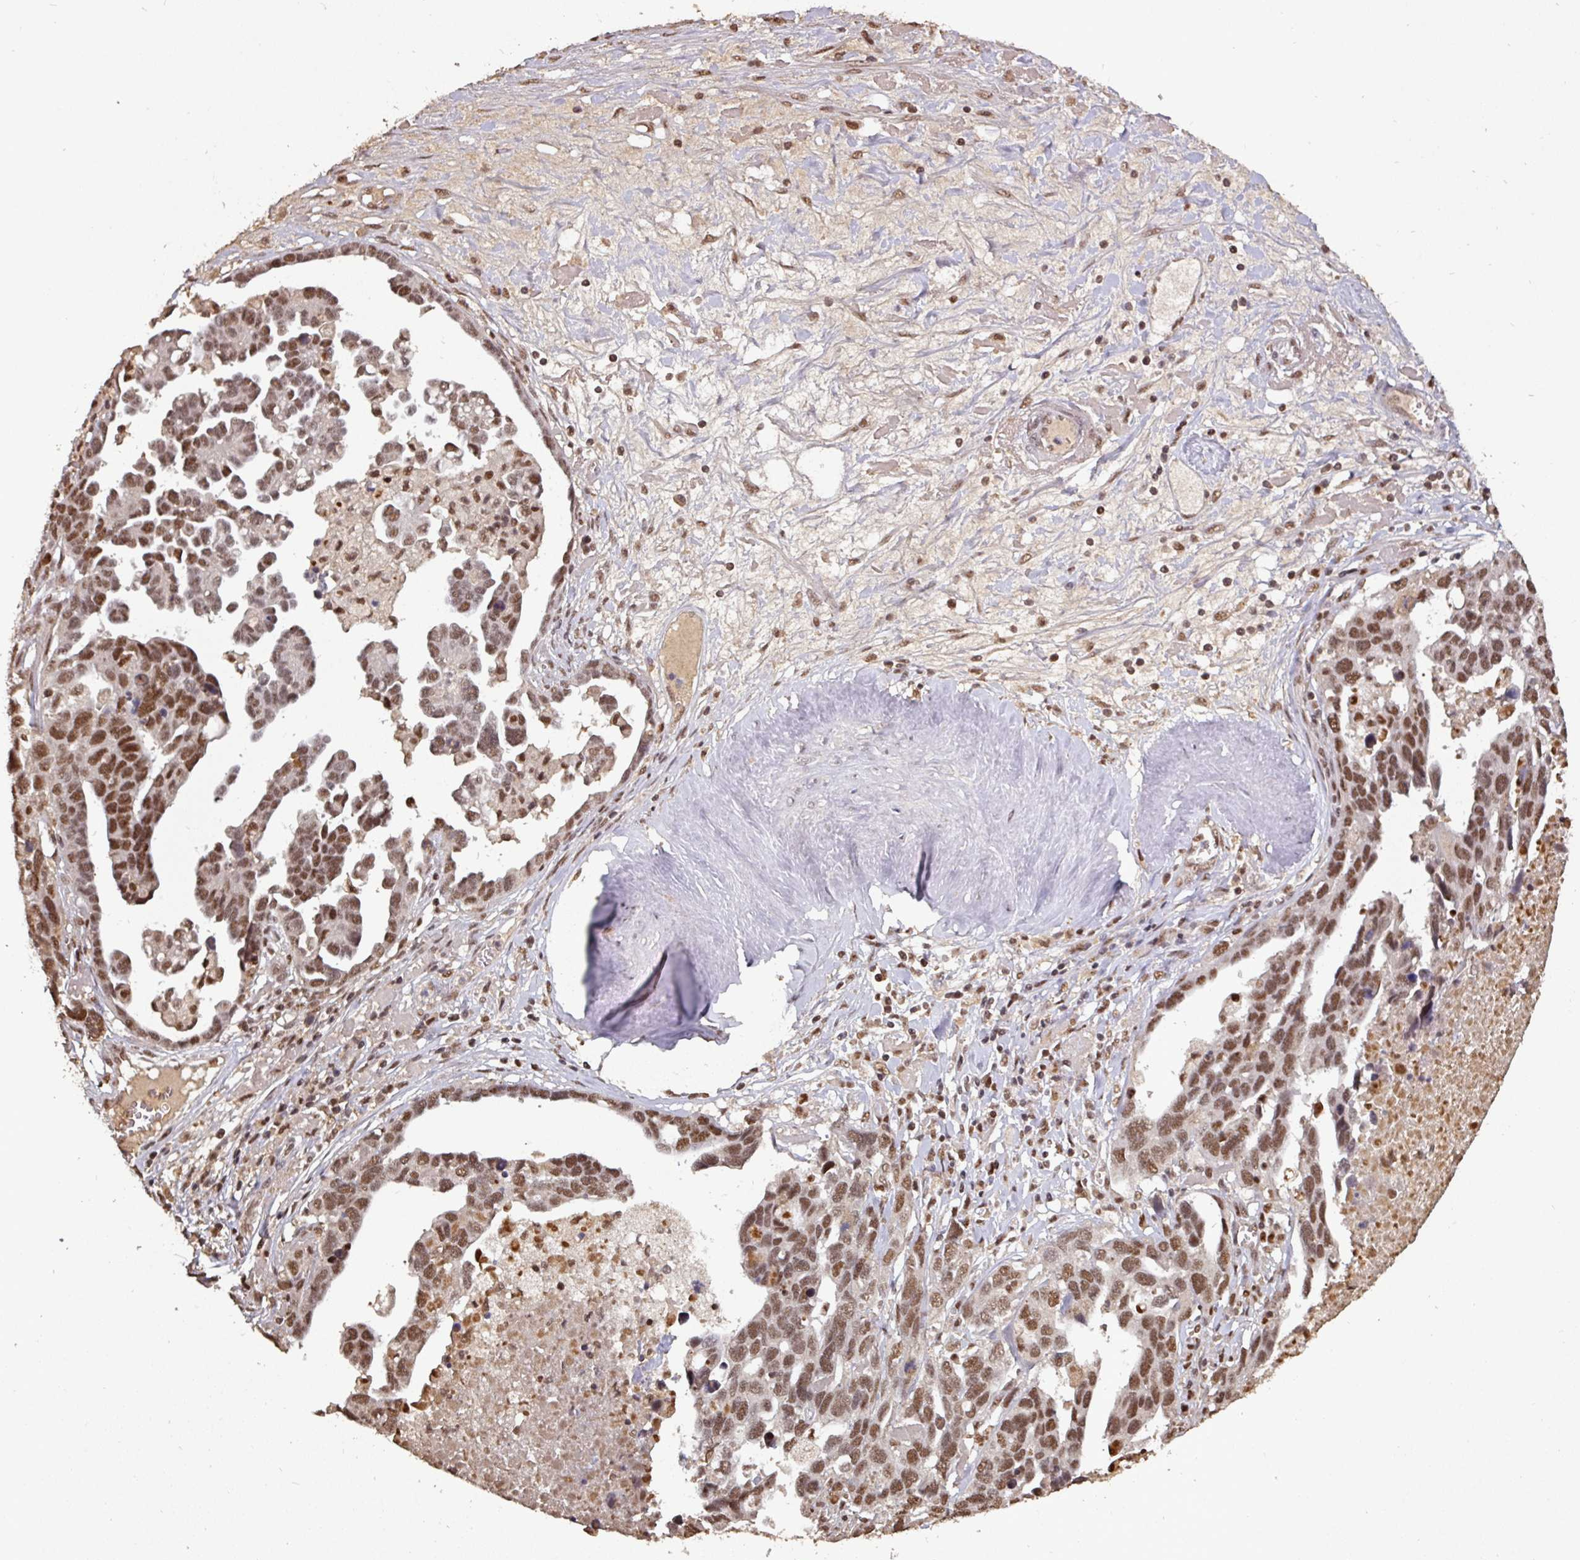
{"staining": {"intensity": "moderate", "quantity": ">75%", "location": "nuclear"}, "tissue": "ovarian cancer", "cell_type": "Tumor cells", "image_type": "cancer", "snomed": [{"axis": "morphology", "description": "Cystadenocarcinoma, serous, NOS"}, {"axis": "topography", "description": "Ovary"}], "caption": "Protein expression analysis of human ovarian serous cystadenocarcinoma reveals moderate nuclear staining in about >75% of tumor cells.", "gene": "POLD1", "patient": {"sex": "female", "age": 54}}